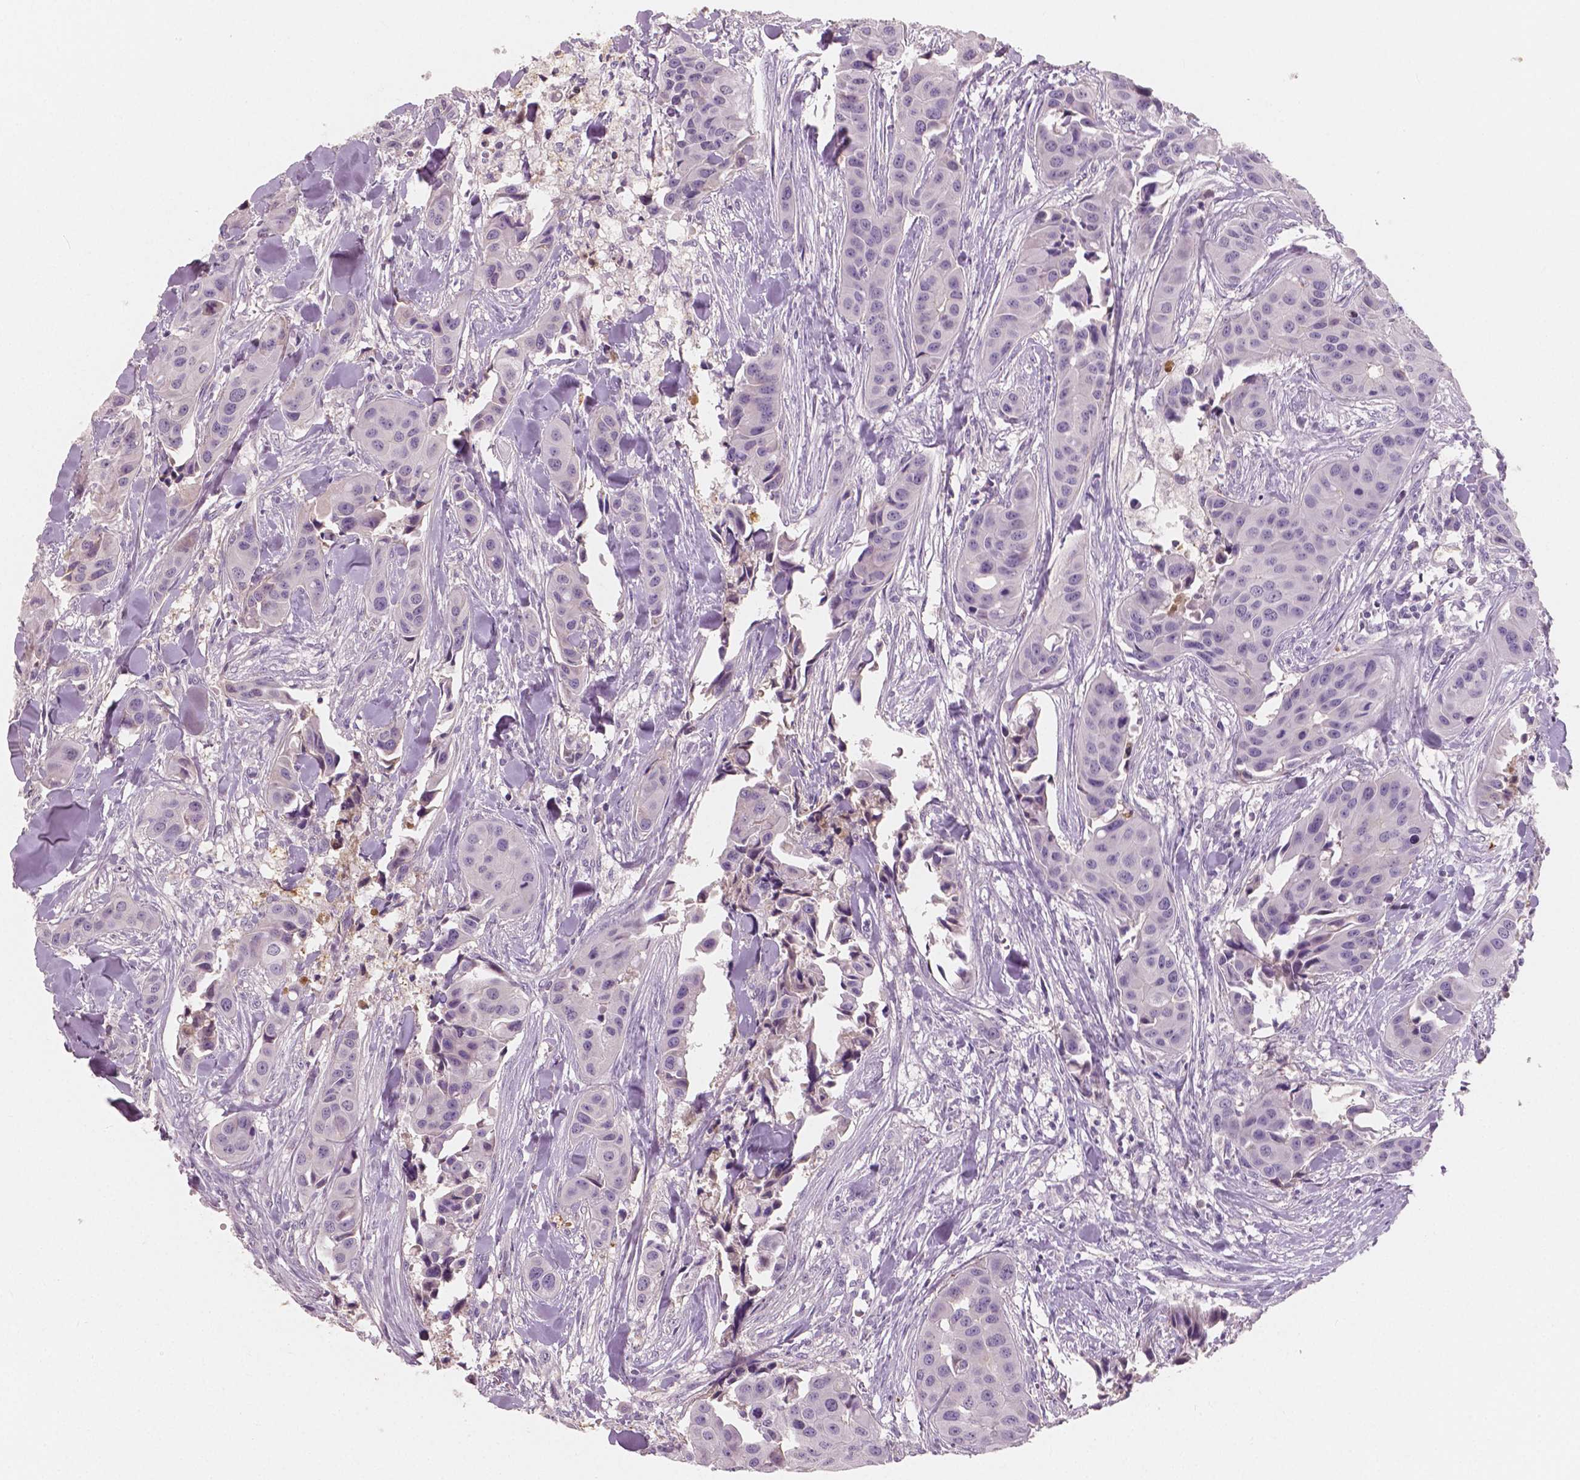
{"staining": {"intensity": "negative", "quantity": "none", "location": "none"}, "tissue": "head and neck cancer", "cell_type": "Tumor cells", "image_type": "cancer", "snomed": [{"axis": "morphology", "description": "Adenocarcinoma, NOS"}, {"axis": "topography", "description": "Head-Neck"}], "caption": "This is an immunohistochemistry (IHC) micrograph of head and neck adenocarcinoma. There is no expression in tumor cells.", "gene": "APOA4", "patient": {"sex": "male", "age": 76}}